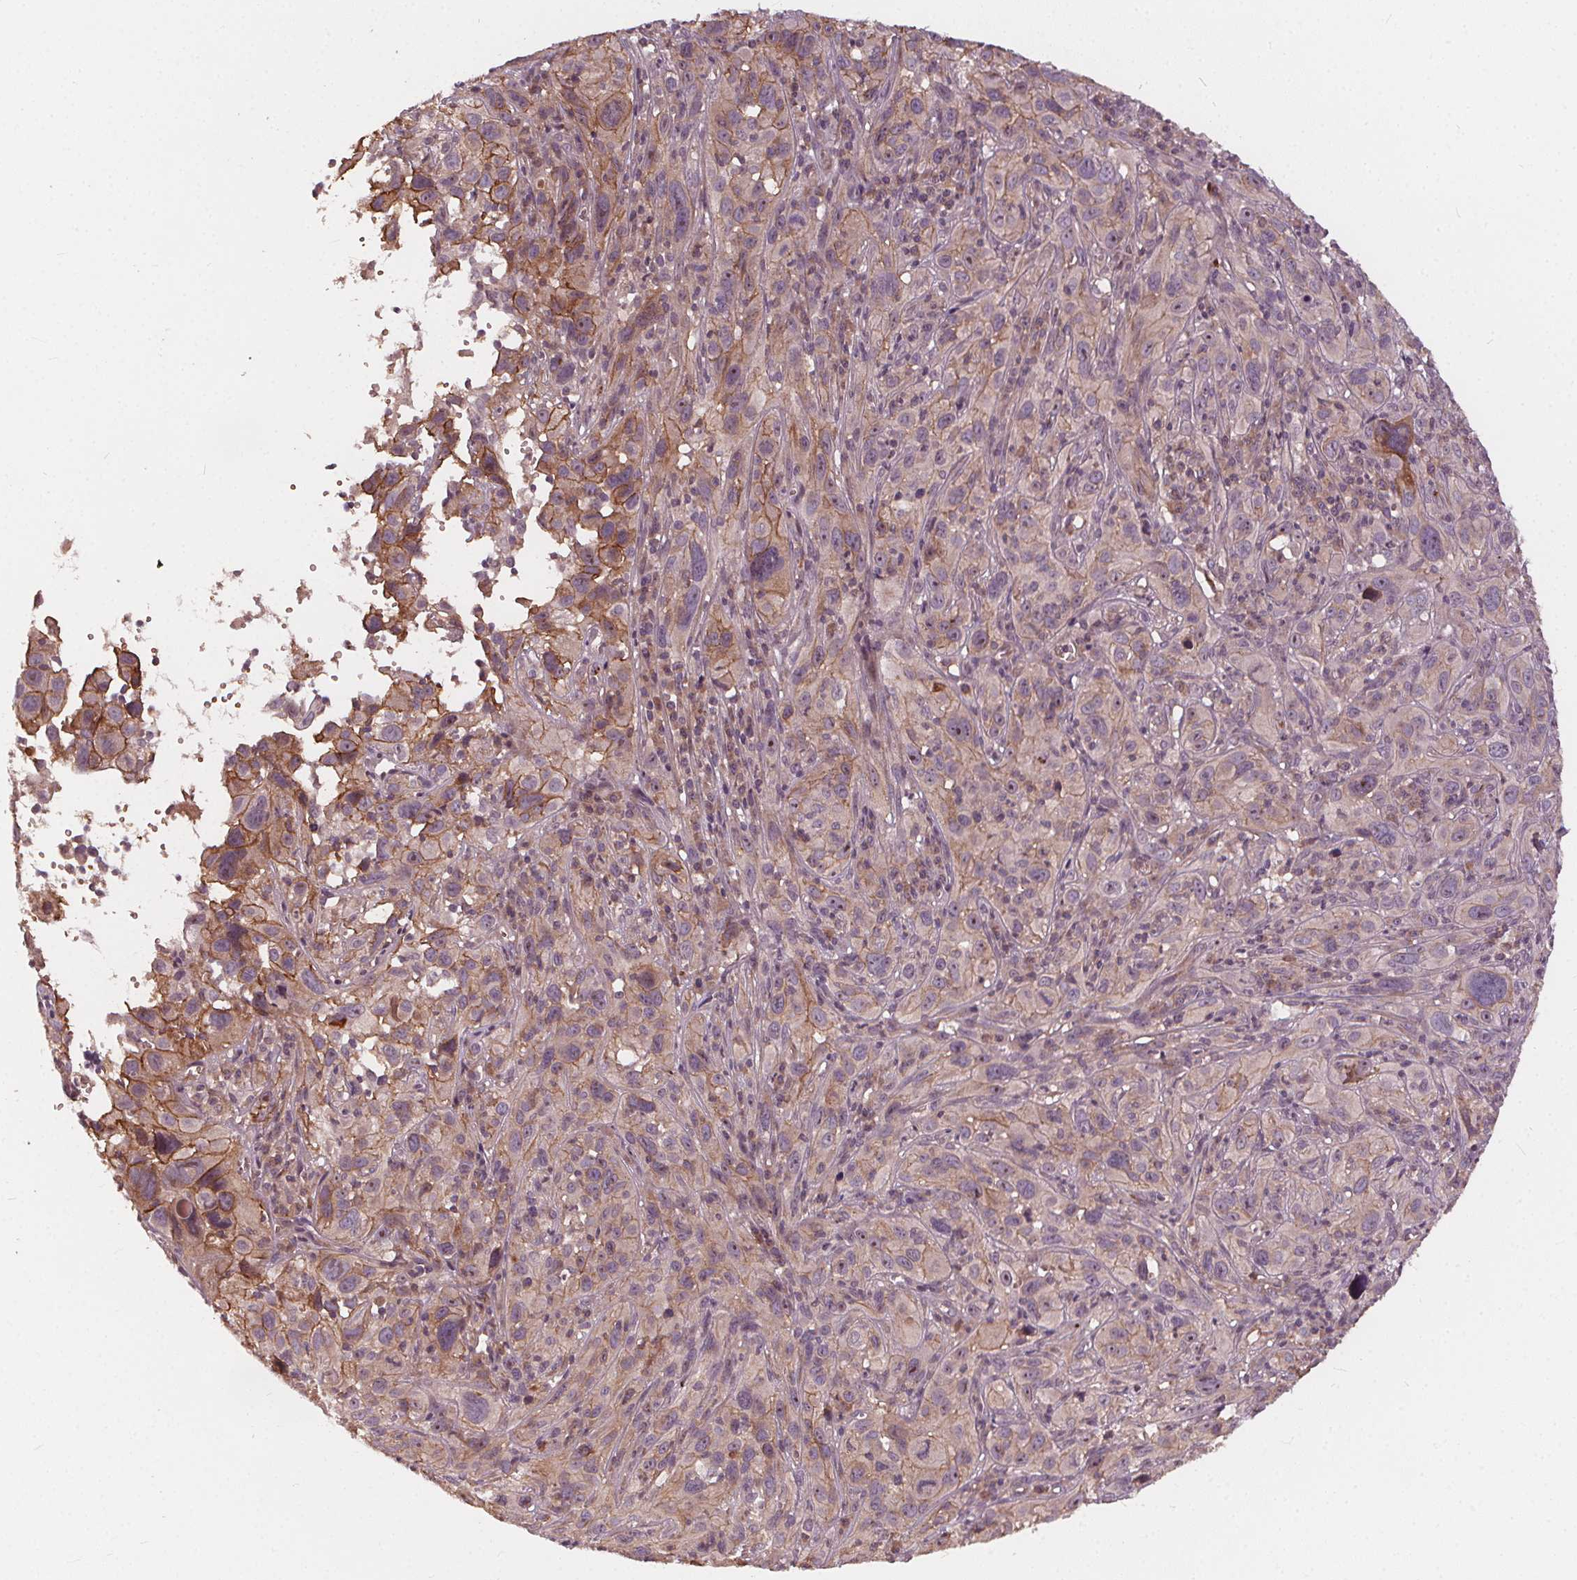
{"staining": {"intensity": "moderate", "quantity": "<25%", "location": "cytoplasmic/membranous"}, "tissue": "cervical cancer", "cell_type": "Tumor cells", "image_type": "cancer", "snomed": [{"axis": "morphology", "description": "Squamous cell carcinoma, NOS"}, {"axis": "topography", "description": "Cervix"}], "caption": "There is low levels of moderate cytoplasmic/membranous staining in tumor cells of cervical cancer (squamous cell carcinoma), as demonstrated by immunohistochemical staining (brown color).", "gene": "IPO13", "patient": {"sex": "female", "age": 37}}